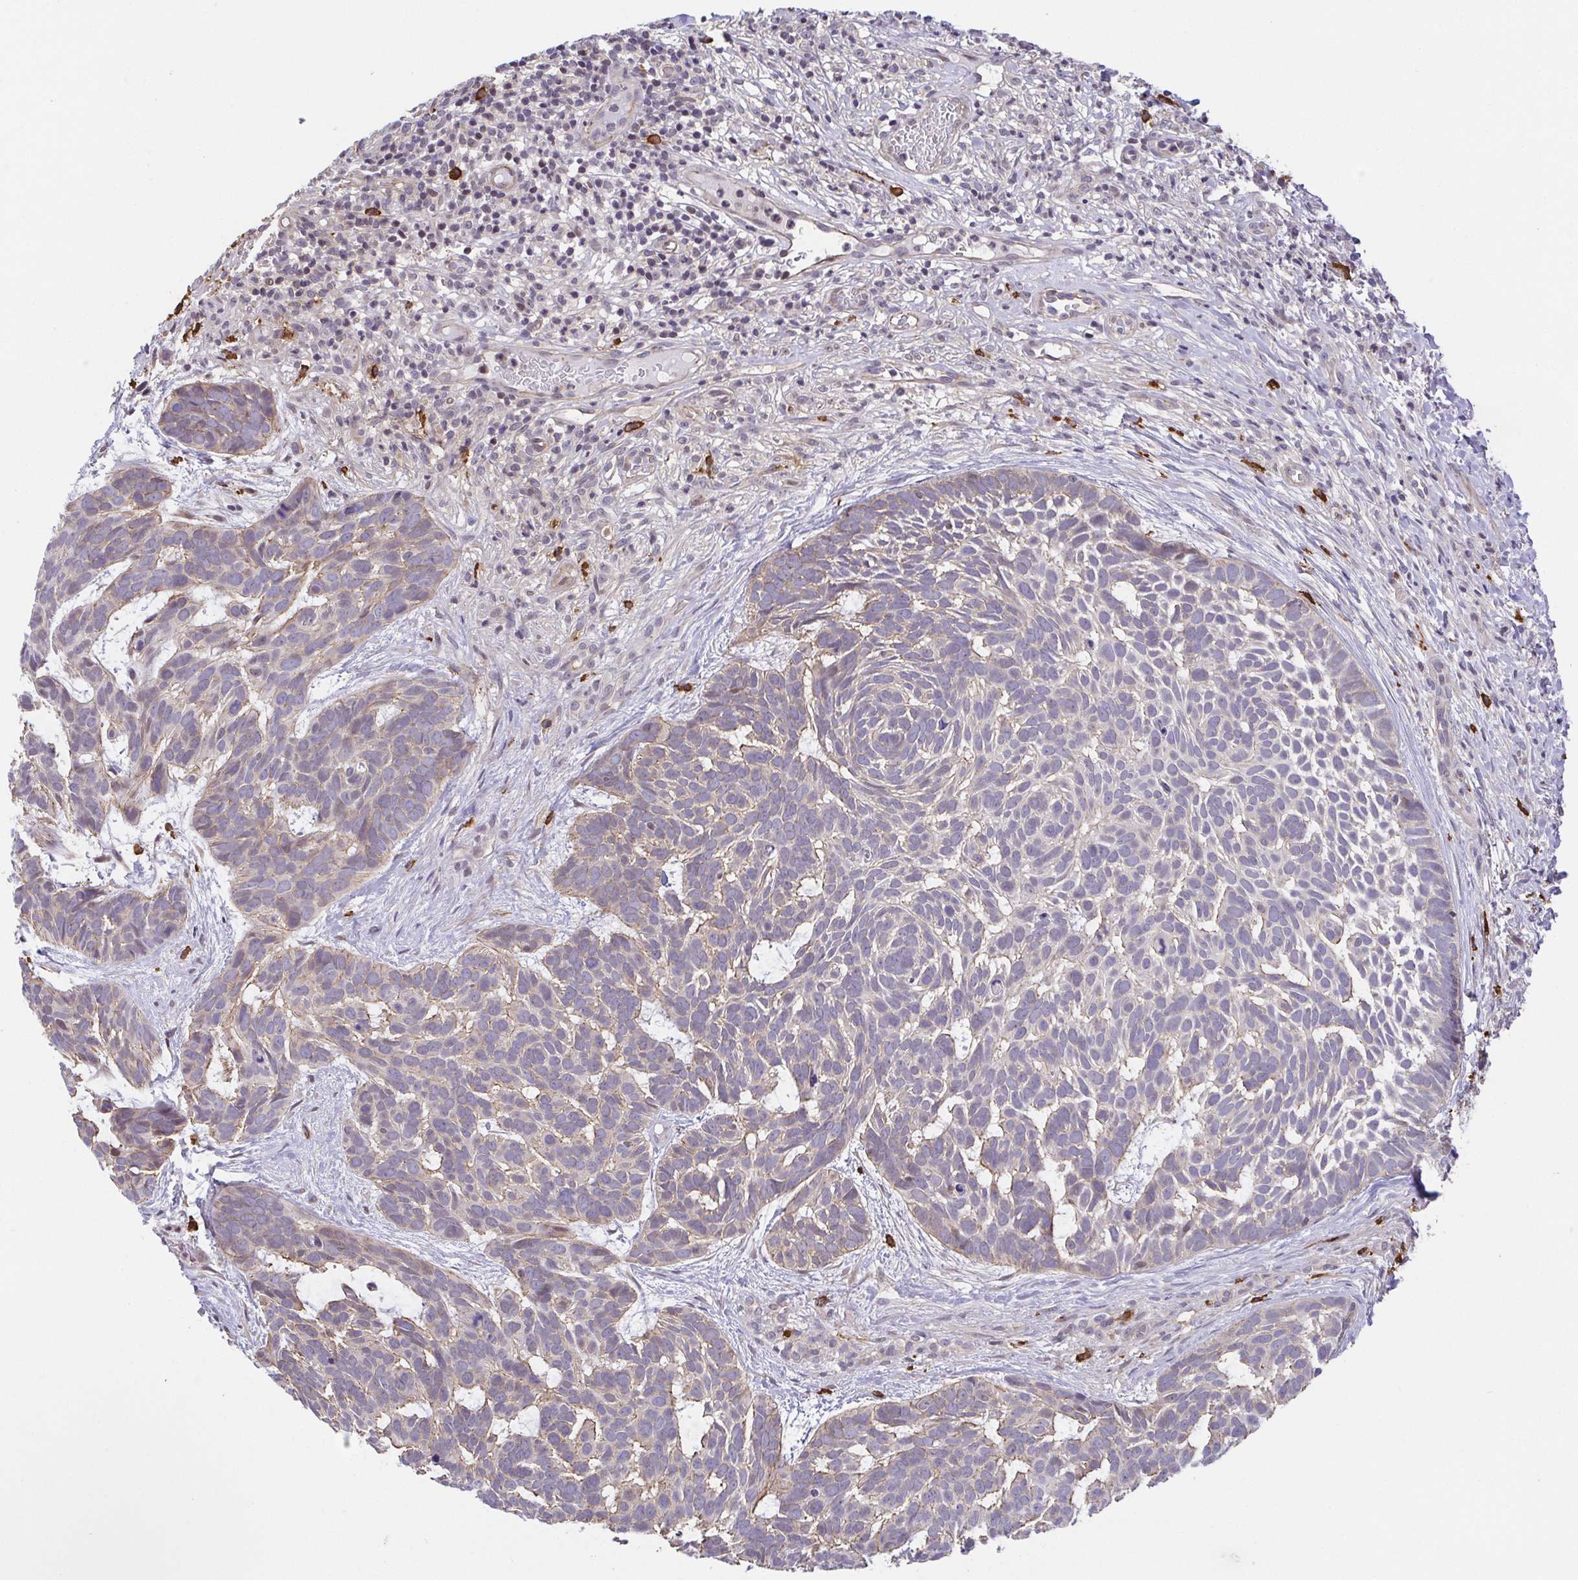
{"staining": {"intensity": "weak", "quantity": "<25%", "location": "cytoplasmic/membranous"}, "tissue": "skin cancer", "cell_type": "Tumor cells", "image_type": "cancer", "snomed": [{"axis": "morphology", "description": "Basal cell carcinoma"}, {"axis": "topography", "description": "Skin"}], "caption": "Protein analysis of skin basal cell carcinoma displays no significant expression in tumor cells.", "gene": "PREPL", "patient": {"sex": "male", "age": 78}}